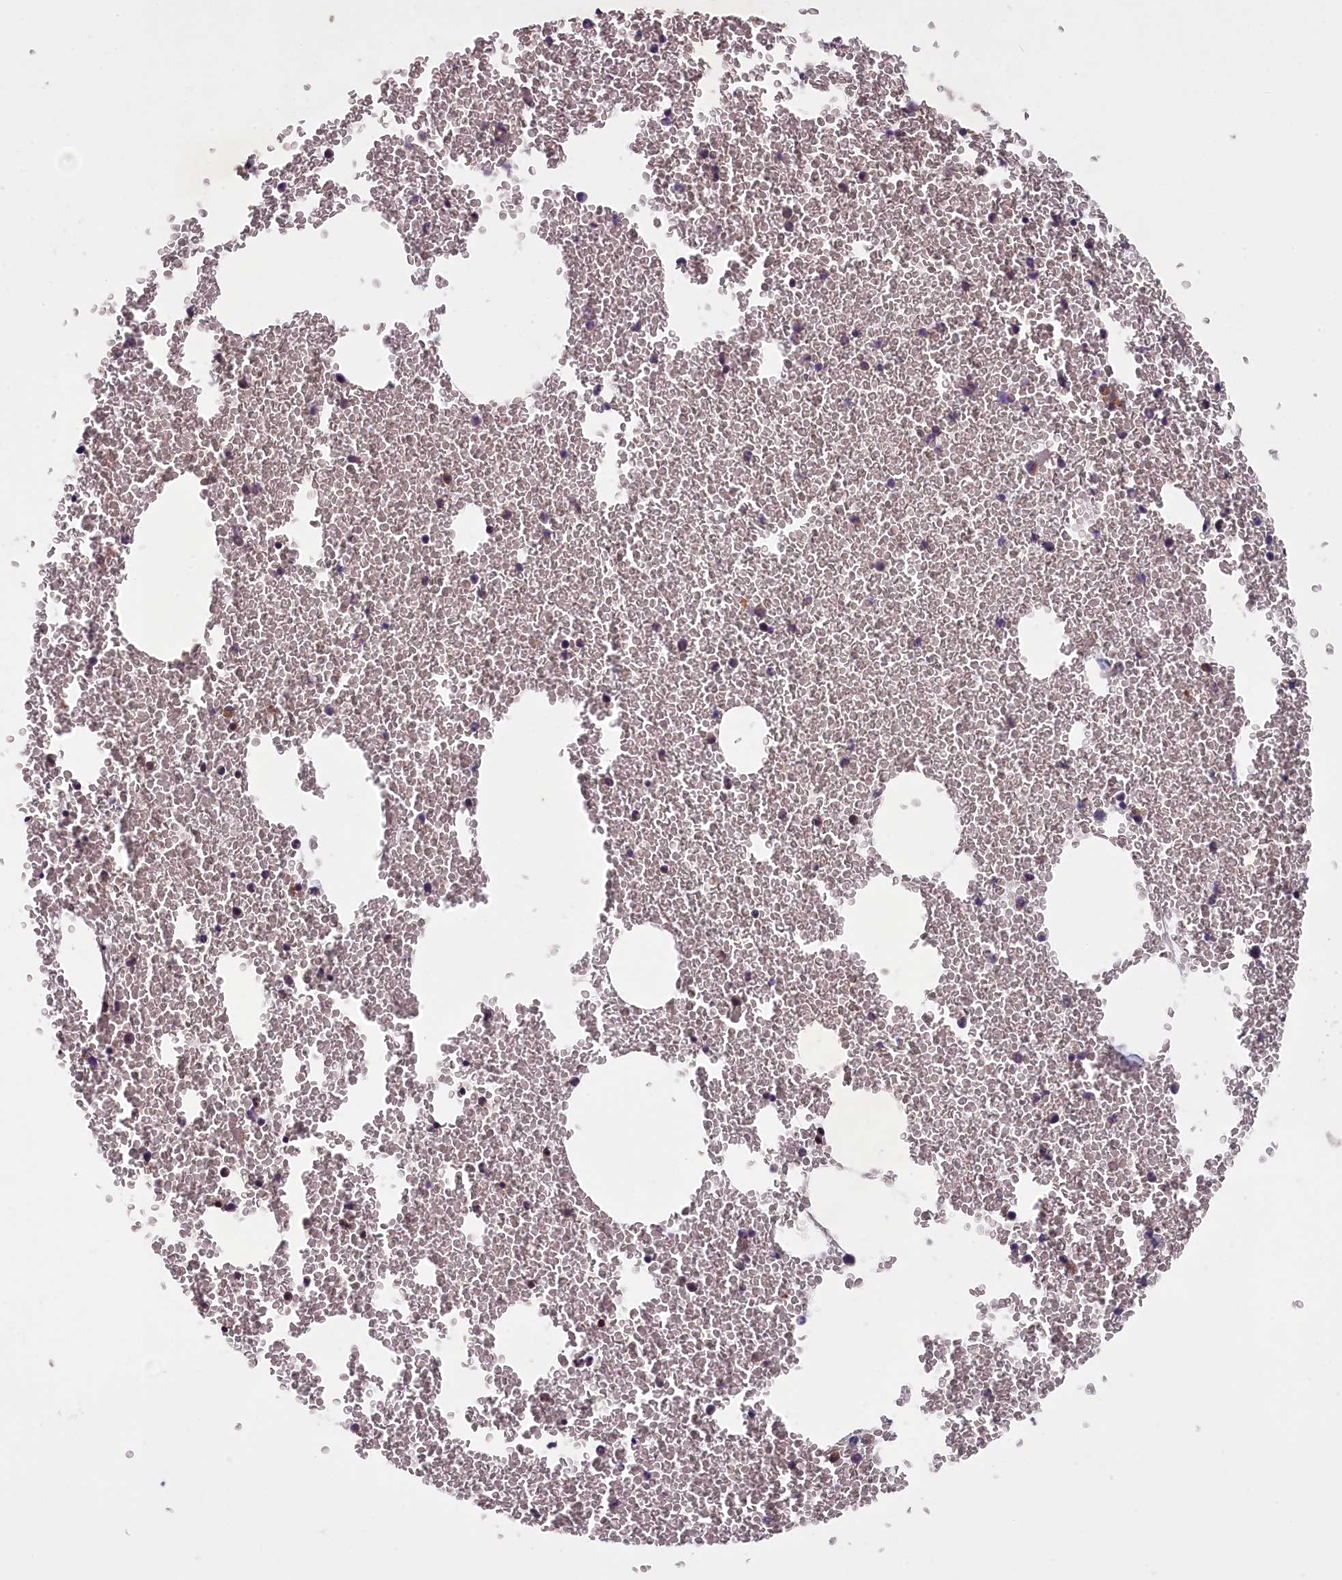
{"staining": {"intensity": "moderate", "quantity": "<25%", "location": "nuclear"}, "tissue": "bone marrow", "cell_type": "Hematopoietic cells", "image_type": "normal", "snomed": [{"axis": "morphology", "description": "Normal tissue, NOS"}, {"axis": "topography", "description": "Bone marrow"}], "caption": "This micrograph exhibits immunohistochemistry (IHC) staining of unremarkable bone marrow, with low moderate nuclear staining in about <25% of hematopoietic cells.", "gene": "NUBP1", "patient": {"sex": "male", "age": 75}}